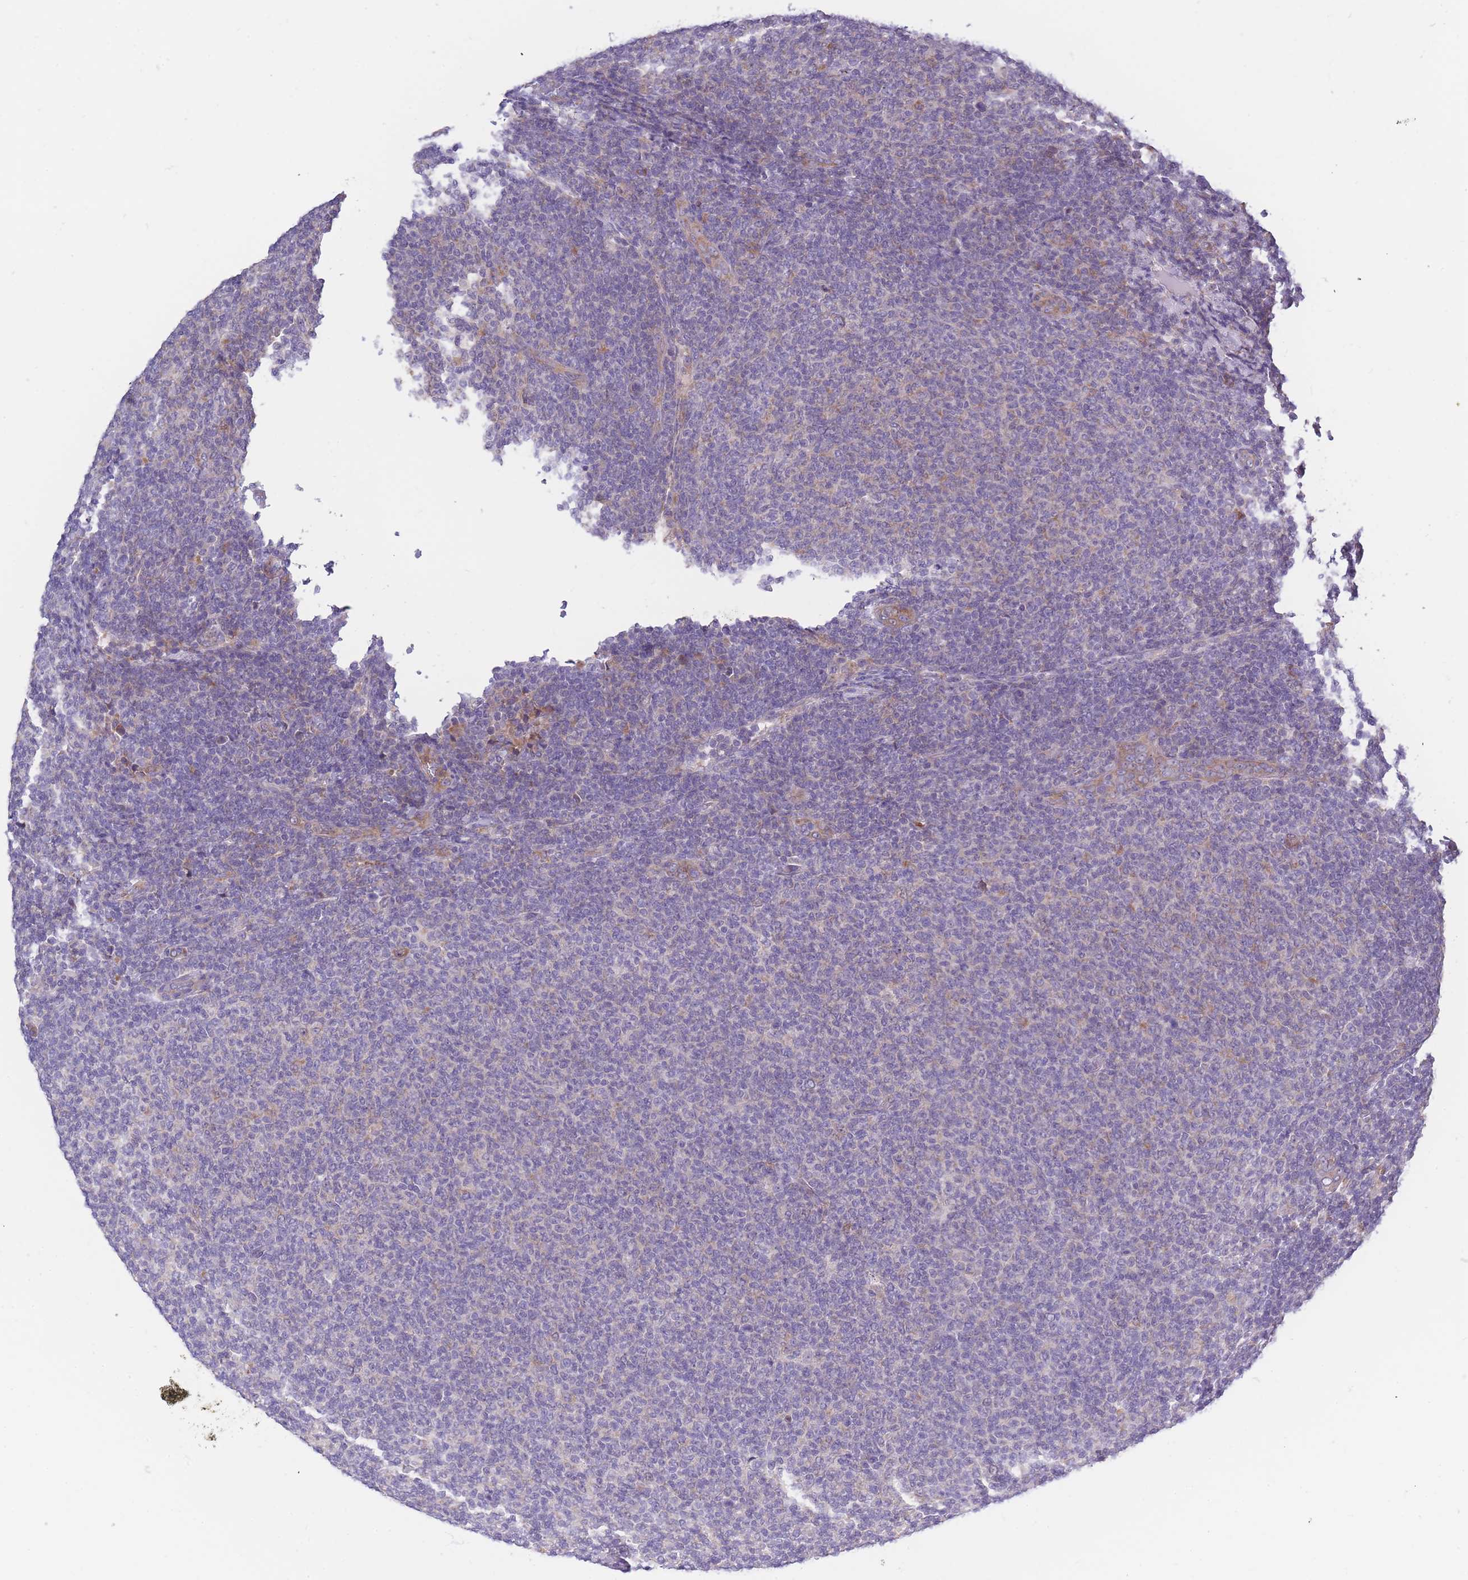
{"staining": {"intensity": "negative", "quantity": "none", "location": "none"}, "tissue": "lymphoma", "cell_type": "Tumor cells", "image_type": "cancer", "snomed": [{"axis": "morphology", "description": "Malignant lymphoma, non-Hodgkin's type, Low grade"}, {"axis": "topography", "description": "Lymph node"}], "caption": "Human lymphoma stained for a protein using immunohistochemistry (IHC) demonstrates no expression in tumor cells.", "gene": "NDUFAF6", "patient": {"sex": "male", "age": 66}}